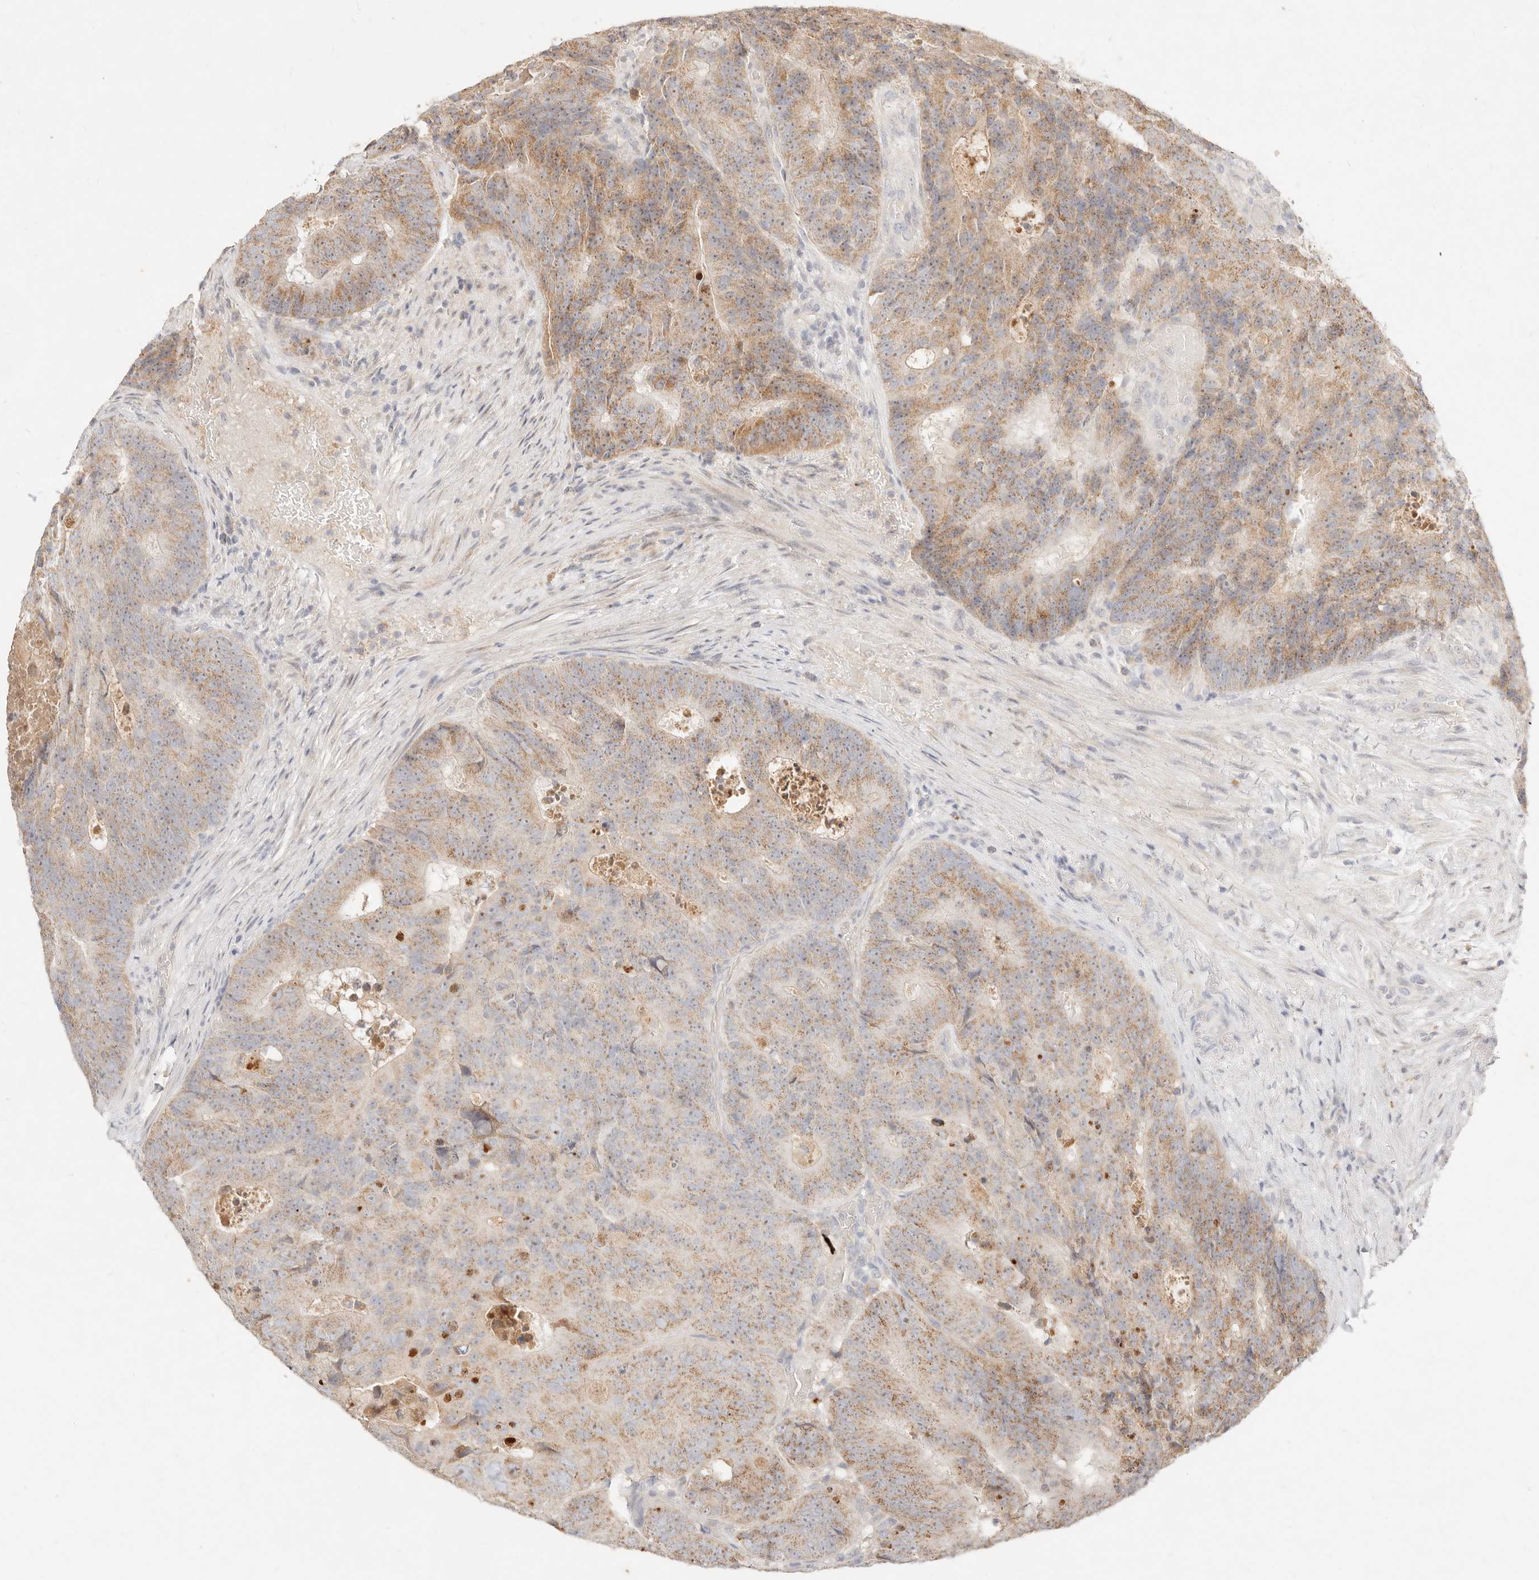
{"staining": {"intensity": "moderate", "quantity": "25%-75%", "location": "cytoplasmic/membranous"}, "tissue": "colorectal cancer", "cell_type": "Tumor cells", "image_type": "cancer", "snomed": [{"axis": "morphology", "description": "Adenocarcinoma, NOS"}, {"axis": "topography", "description": "Colon"}], "caption": "Moderate cytoplasmic/membranous protein positivity is appreciated in about 25%-75% of tumor cells in colorectal cancer.", "gene": "ACOX1", "patient": {"sex": "male", "age": 87}}